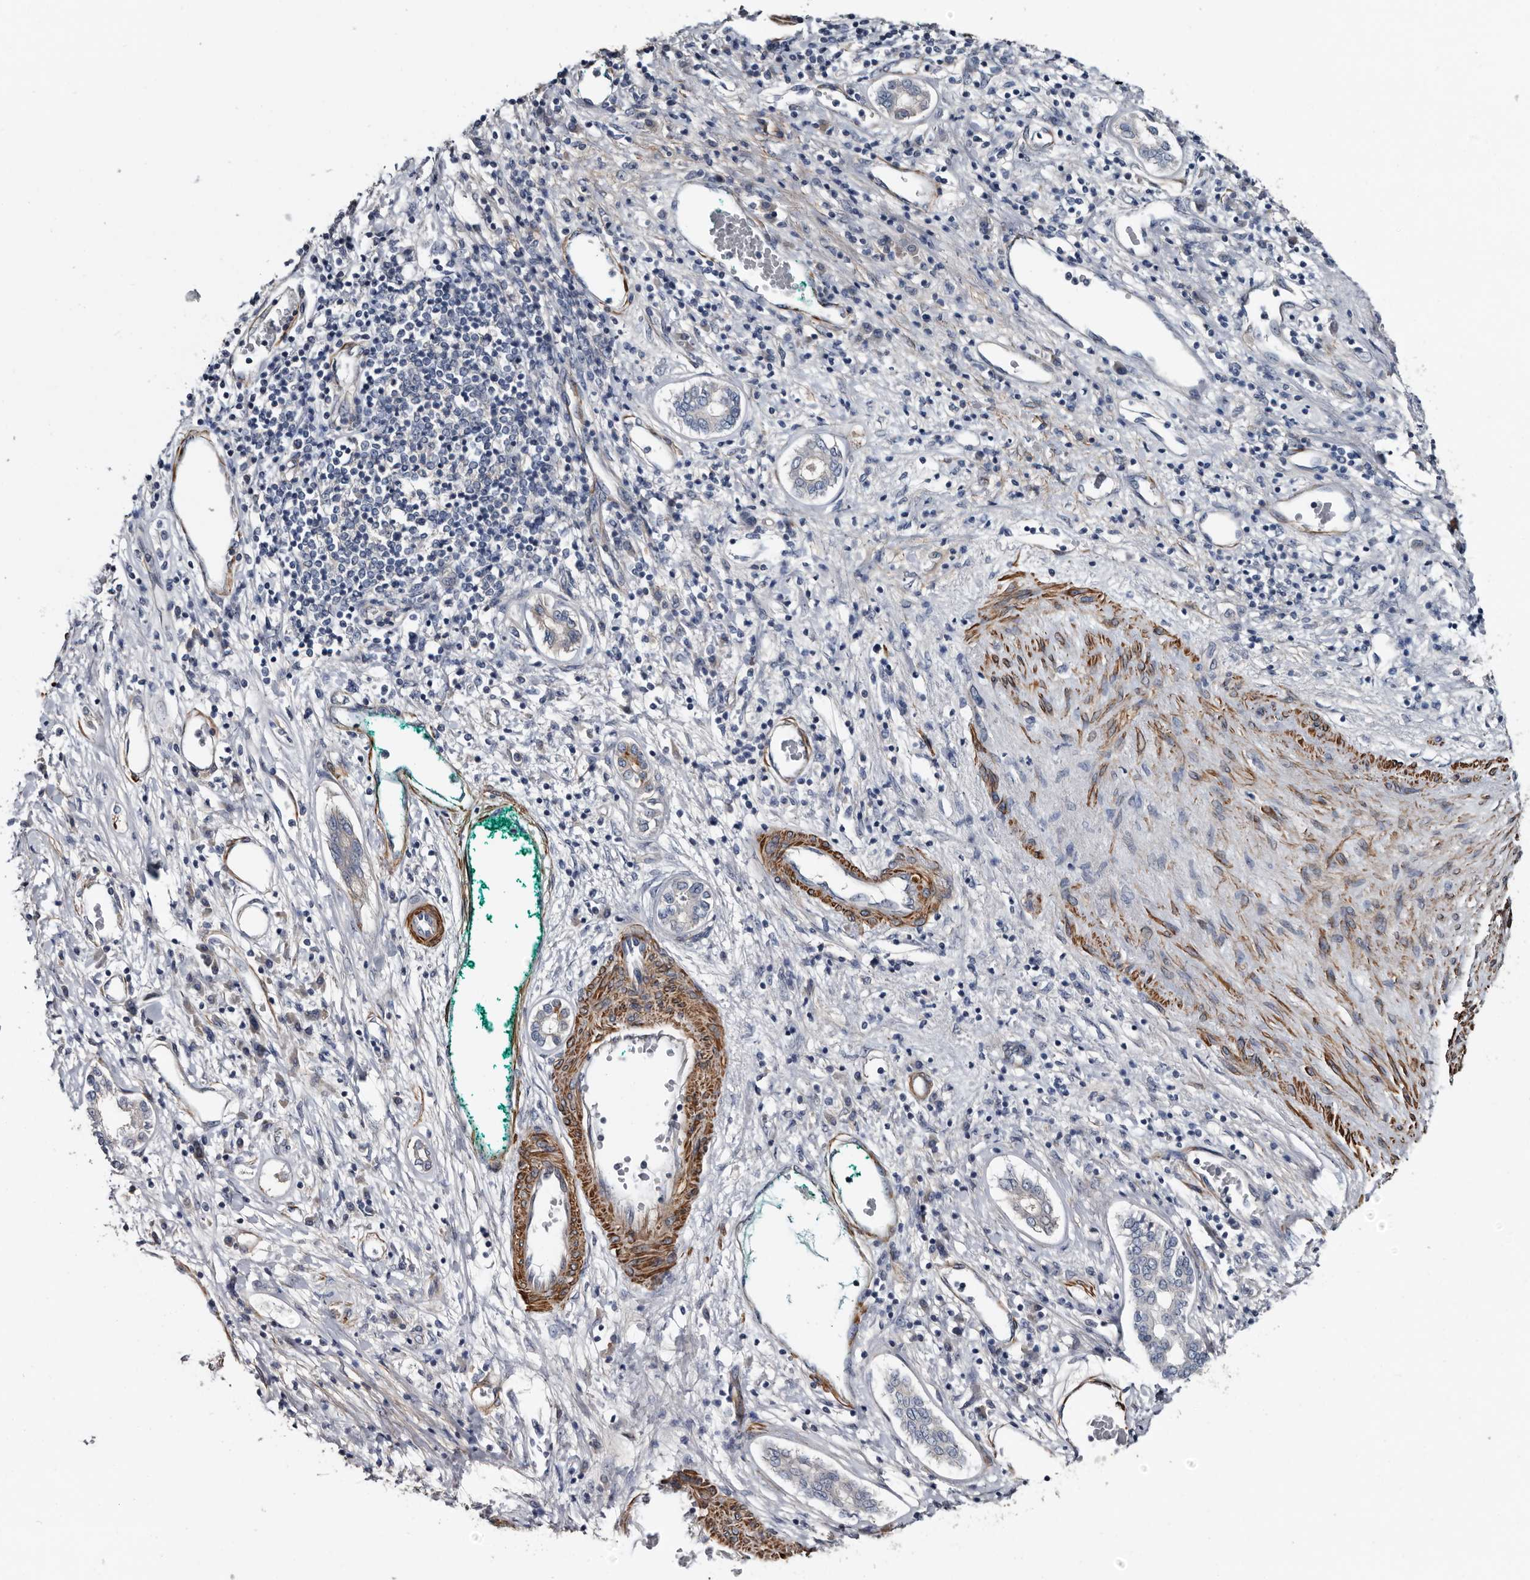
{"staining": {"intensity": "negative", "quantity": "none", "location": "none"}, "tissue": "liver cancer", "cell_type": "Tumor cells", "image_type": "cancer", "snomed": [{"axis": "morphology", "description": "Carcinoma, Hepatocellular, NOS"}, {"axis": "topography", "description": "Liver"}], "caption": "IHC photomicrograph of neoplastic tissue: hepatocellular carcinoma (liver) stained with DAB (3,3'-diaminobenzidine) reveals no significant protein positivity in tumor cells. (DAB immunohistochemistry (IHC) with hematoxylin counter stain).", "gene": "IARS1", "patient": {"sex": "male", "age": 65}}